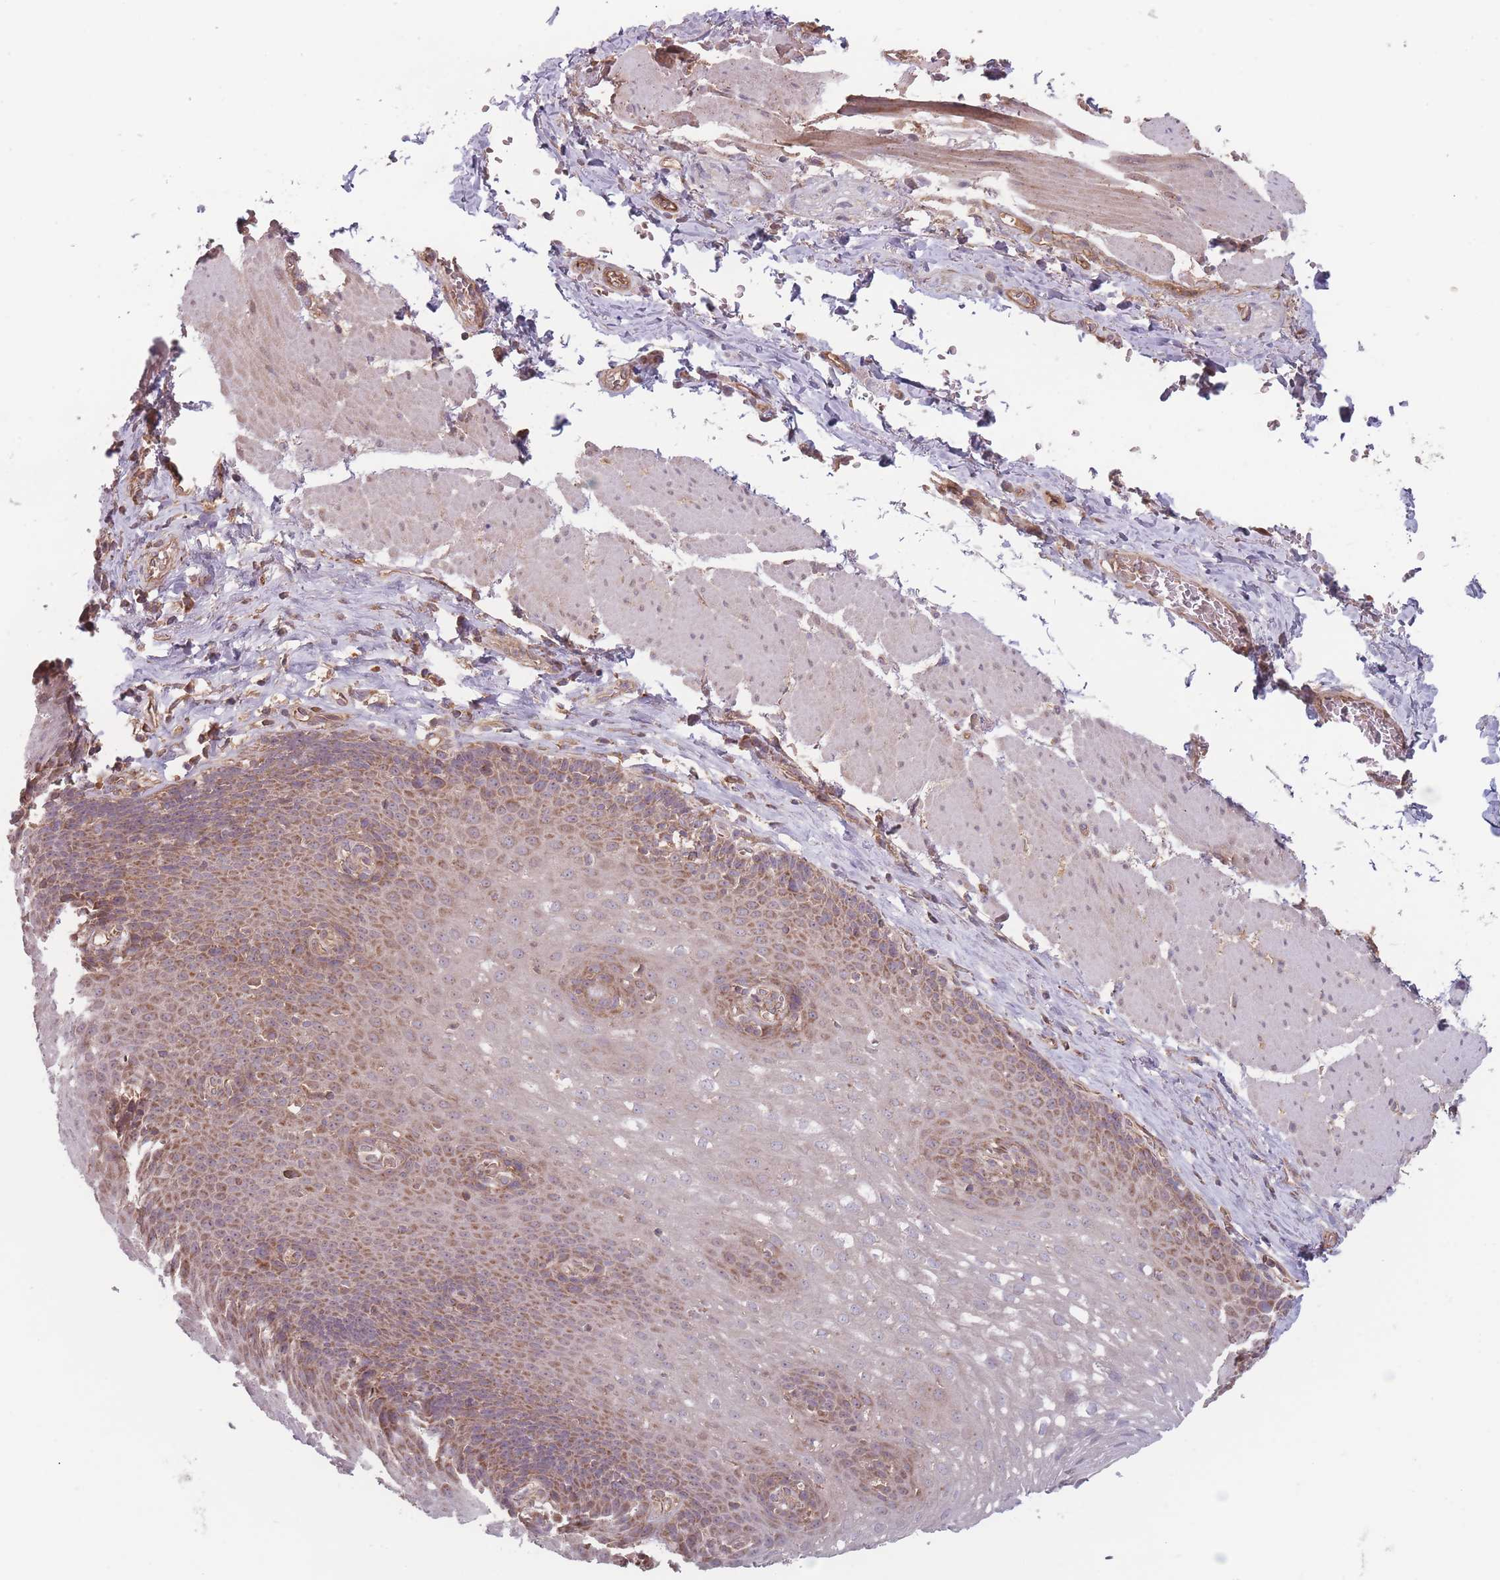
{"staining": {"intensity": "moderate", "quantity": ">75%", "location": "cytoplasmic/membranous"}, "tissue": "esophagus", "cell_type": "Squamous epithelial cells", "image_type": "normal", "snomed": [{"axis": "morphology", "description": "Normal tissue, NOS"}, {"axis": "topography", "description": "Esophagus"}], "caption": "Protein expression by immunohistochemistry exhibits moderate cytoplasmic/membranous staining in approximately >75% of squamous epithelial cells in unremarkable esophagus.", "gene": "ATP5MGL", "patient": {"sex": "female", "age": 66}}